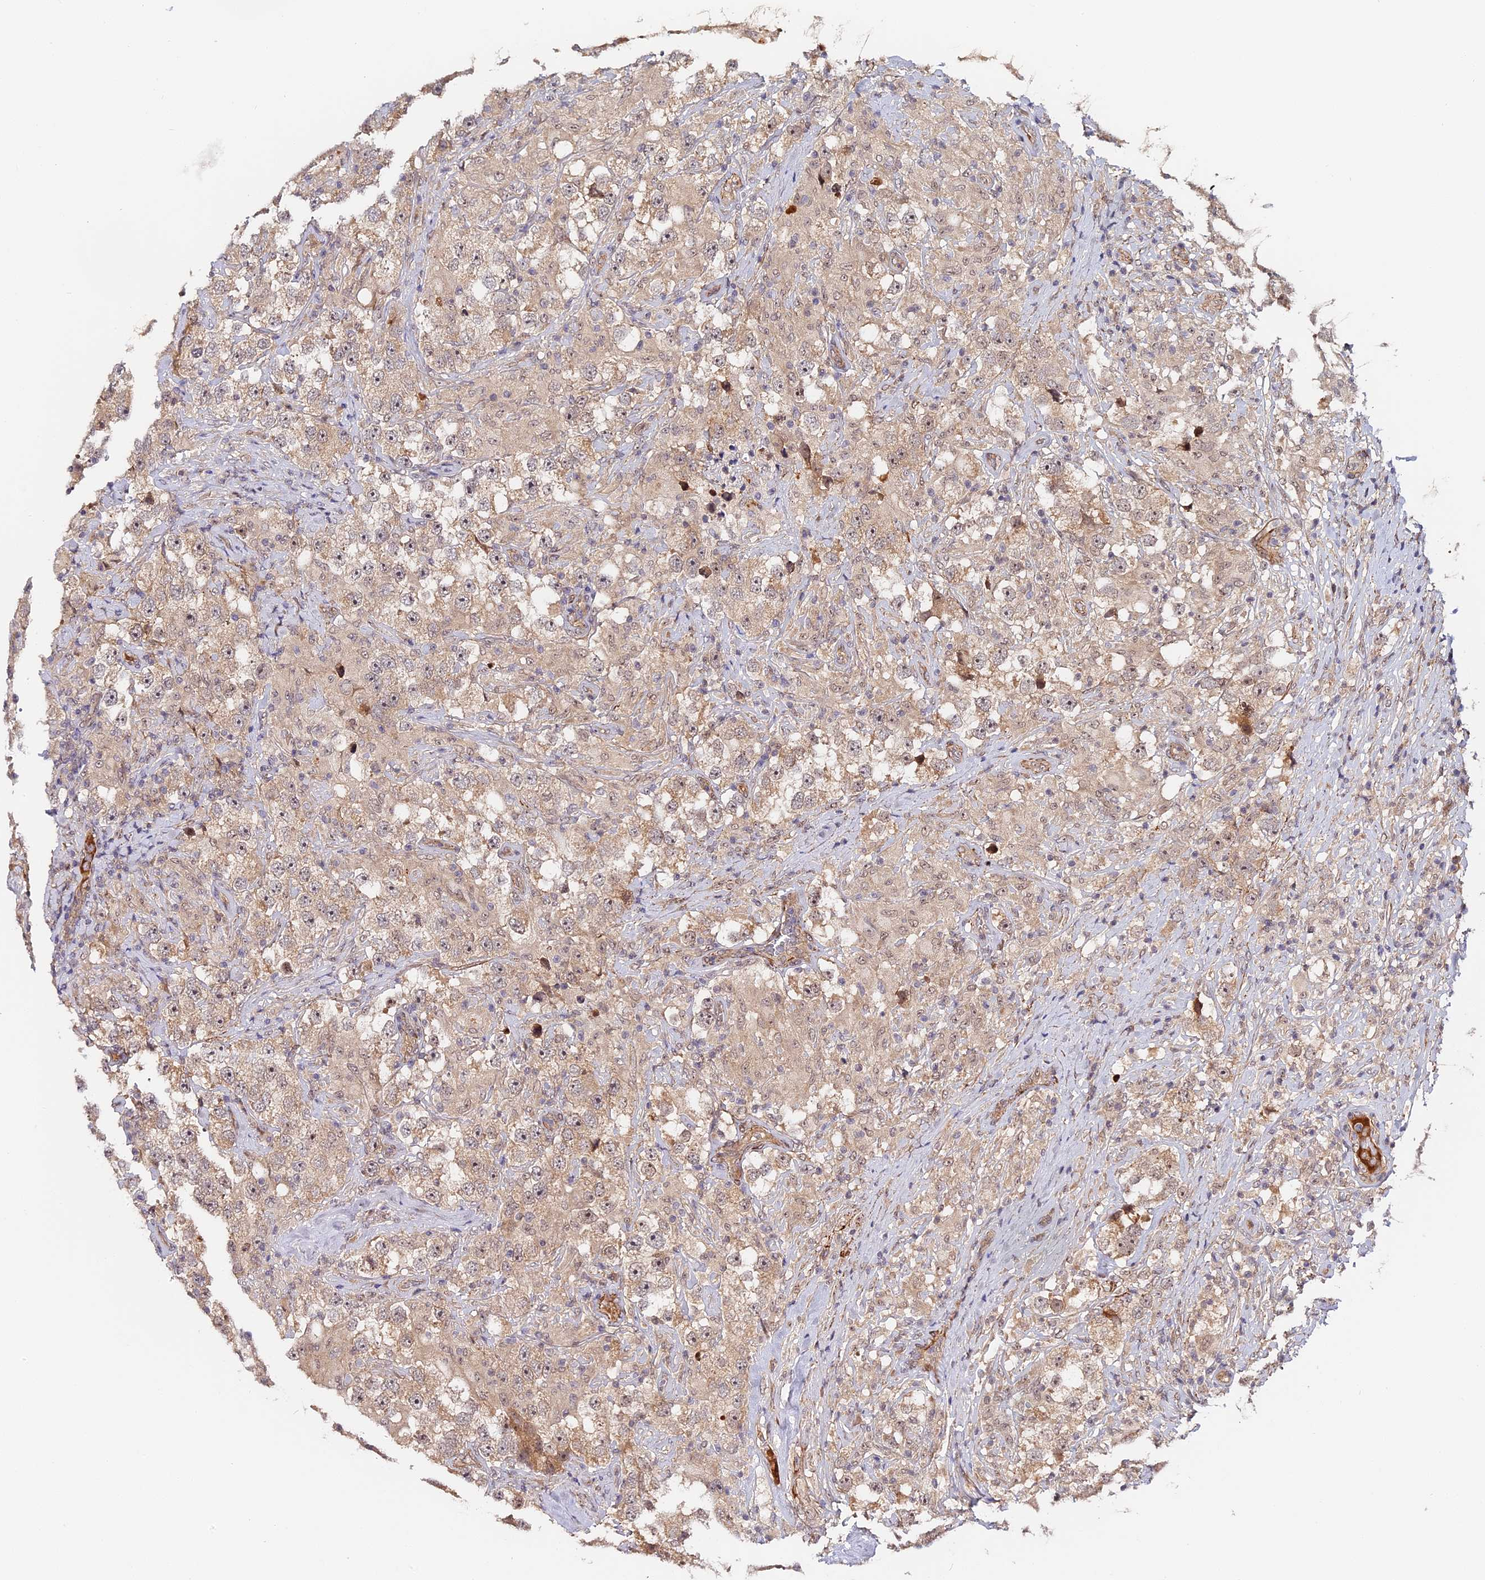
{"staining": {"intensity": "weak", "quantity": ">75%", "location": "cytoplasmic/membranous"}, "tissue": "testis cancer", "cell_type": "Tumor cells", "image_type": "cancer", "snomed": [{"axis": "morphology", "description": "Seminoma, NOS"}, {"axis": "topography", "description": "Testis"}], "caption": "Testis seminoma was stained to show a protein in brown. There is low levels of weak cytoplasmic/membranous staining in about >75% of tumor cells. (brown staining indicates protein expression, while blue staining denotes nuclei).", "gene": "IMPACT", "patient": {"sex": "male", "age": 46}}